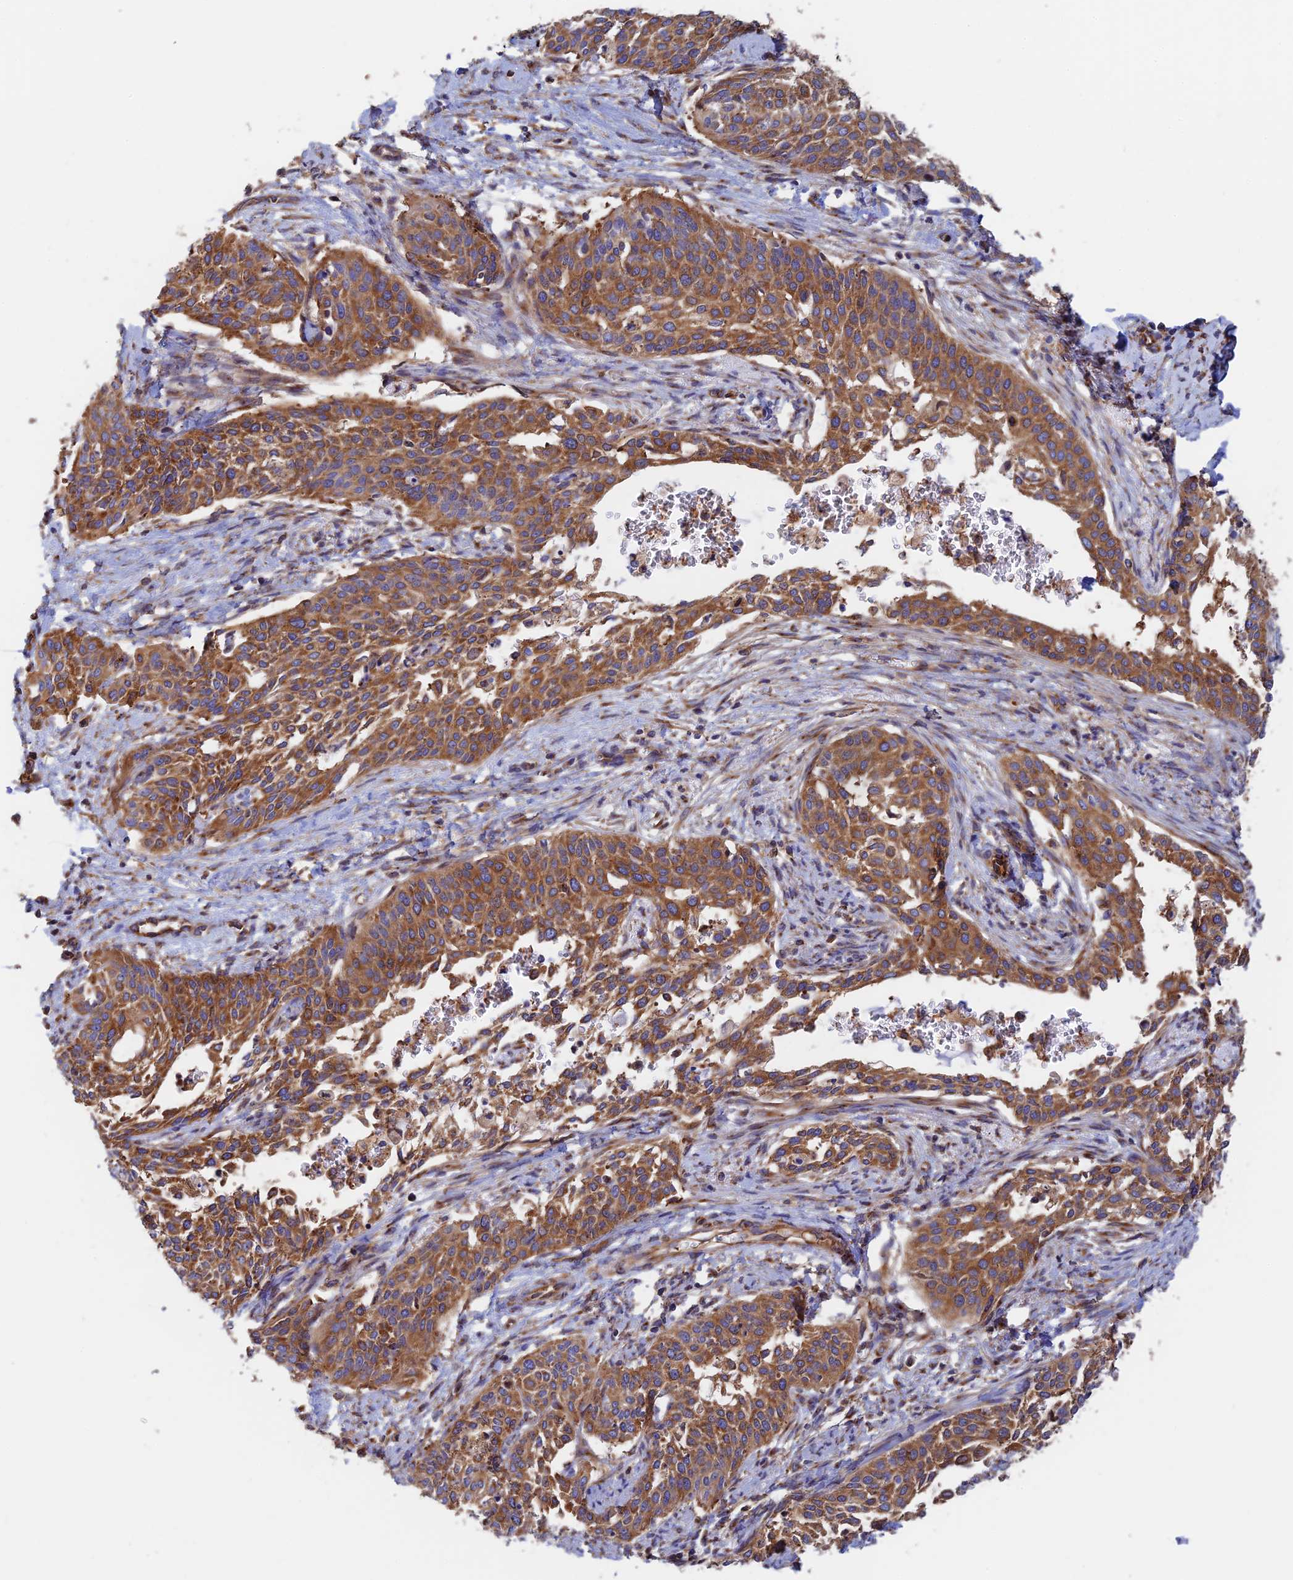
{"staining": {"intensity": "strong", "quantity": ">75%", "location": "cytoplasmic/membranous"}, "tissue": "cervical cancer", "cell_type": "Tumor cells", "image_type": "cancer", "snomed": [{"axis": "morphology", "description": "Squamous cell carcinoma, NOS"}, {"axis": "topography", "description": "Cervix"}], "caption": "Strong cytoplasmic/membranous protein positivity is appreciated in approximately >75% of tumor cells in squamous cell carcinoma (cervical). (DAB IHC with brightfield microscopy, high magnification).", "gene": "DCTN2", "patient": {"sex": "female", "age": 44}}